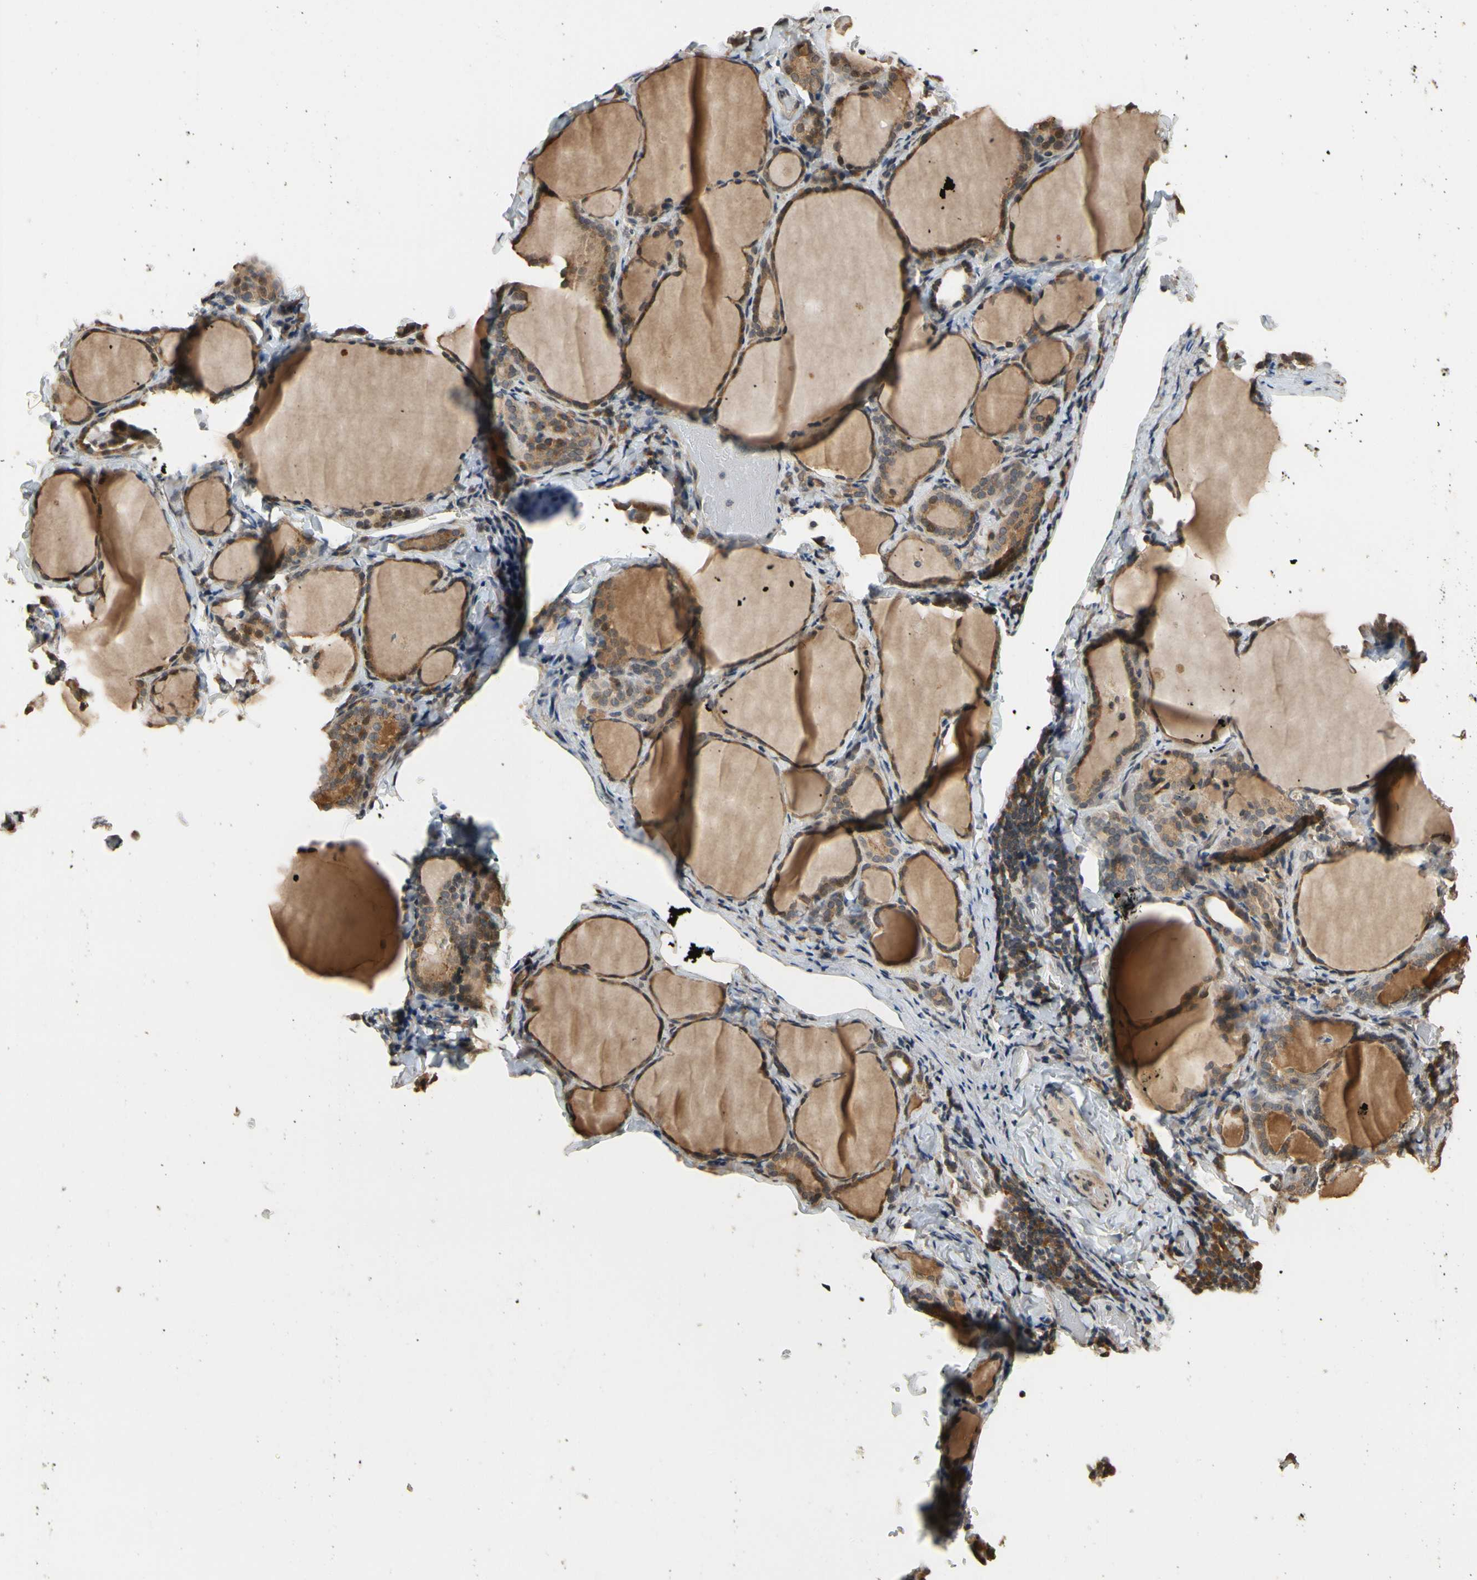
{"staining": {"intensity": "strong", "quantity": ">75%", "location": "cytoplasmic/membranous"}, "tissue": "thyroid gland", "cell_type": "Glandular cells", "image_type": "normal", "snomed": [{"axis": "morphology", "description": "Normal tissue, NOS"}, {"axis": "morphology", "description": "Papillary adenocarcinoma, NOS"}, {"axis": "topography", "description": "Thyroid gland"}], "caption": "Protein expression analysis of normal thyroid gland shows strong cytoplasmic/membranous staining in about >75% of glandular cells. (DAB (3,3'-diaminobenzidine) IHC, brown staining for protein, blue staining for nuclei).", "gene": "TMEM230", "patient": {"sex": "female", "age": 30}}